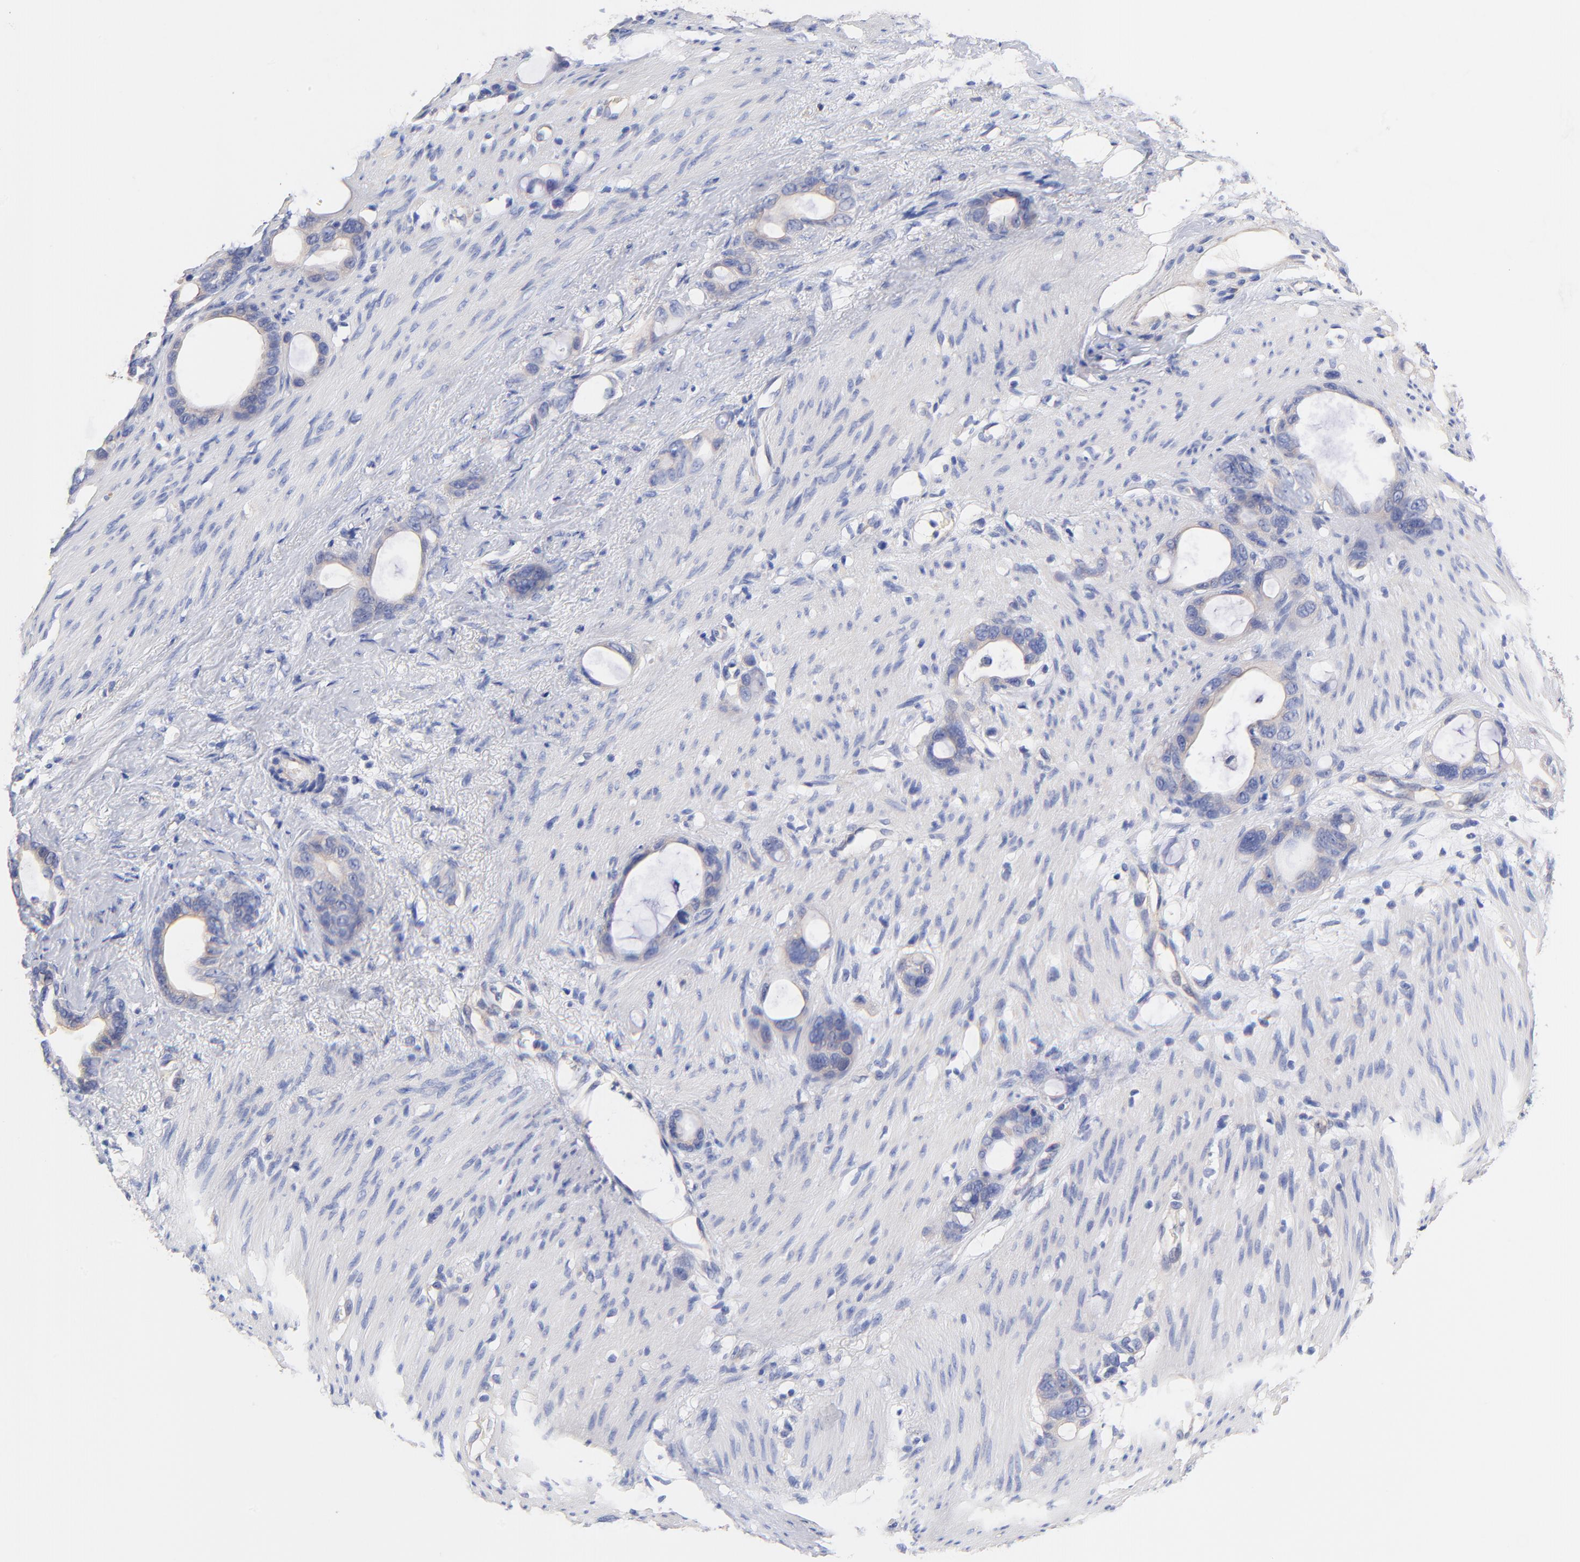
{"staining": {"intensity": "weak", "quantity": ">75%", "location": "cytoplasmic/membranous"}, "tissue": "stomach cancer", "cell_type": "Tumor cells", "image_type": "cancer", "snomed": [{"axis": "morphology", "description": "Adenocarcinoma, NOS"}, {"axis": "topography", "description": "Stomach"}], "caption": "Stomach adenocarcinoma stained with a protein marker reveals weak staining in tumor cells.", "gene": "TNFRSF13C", "patient": {"sex": "female", "age": 75}}